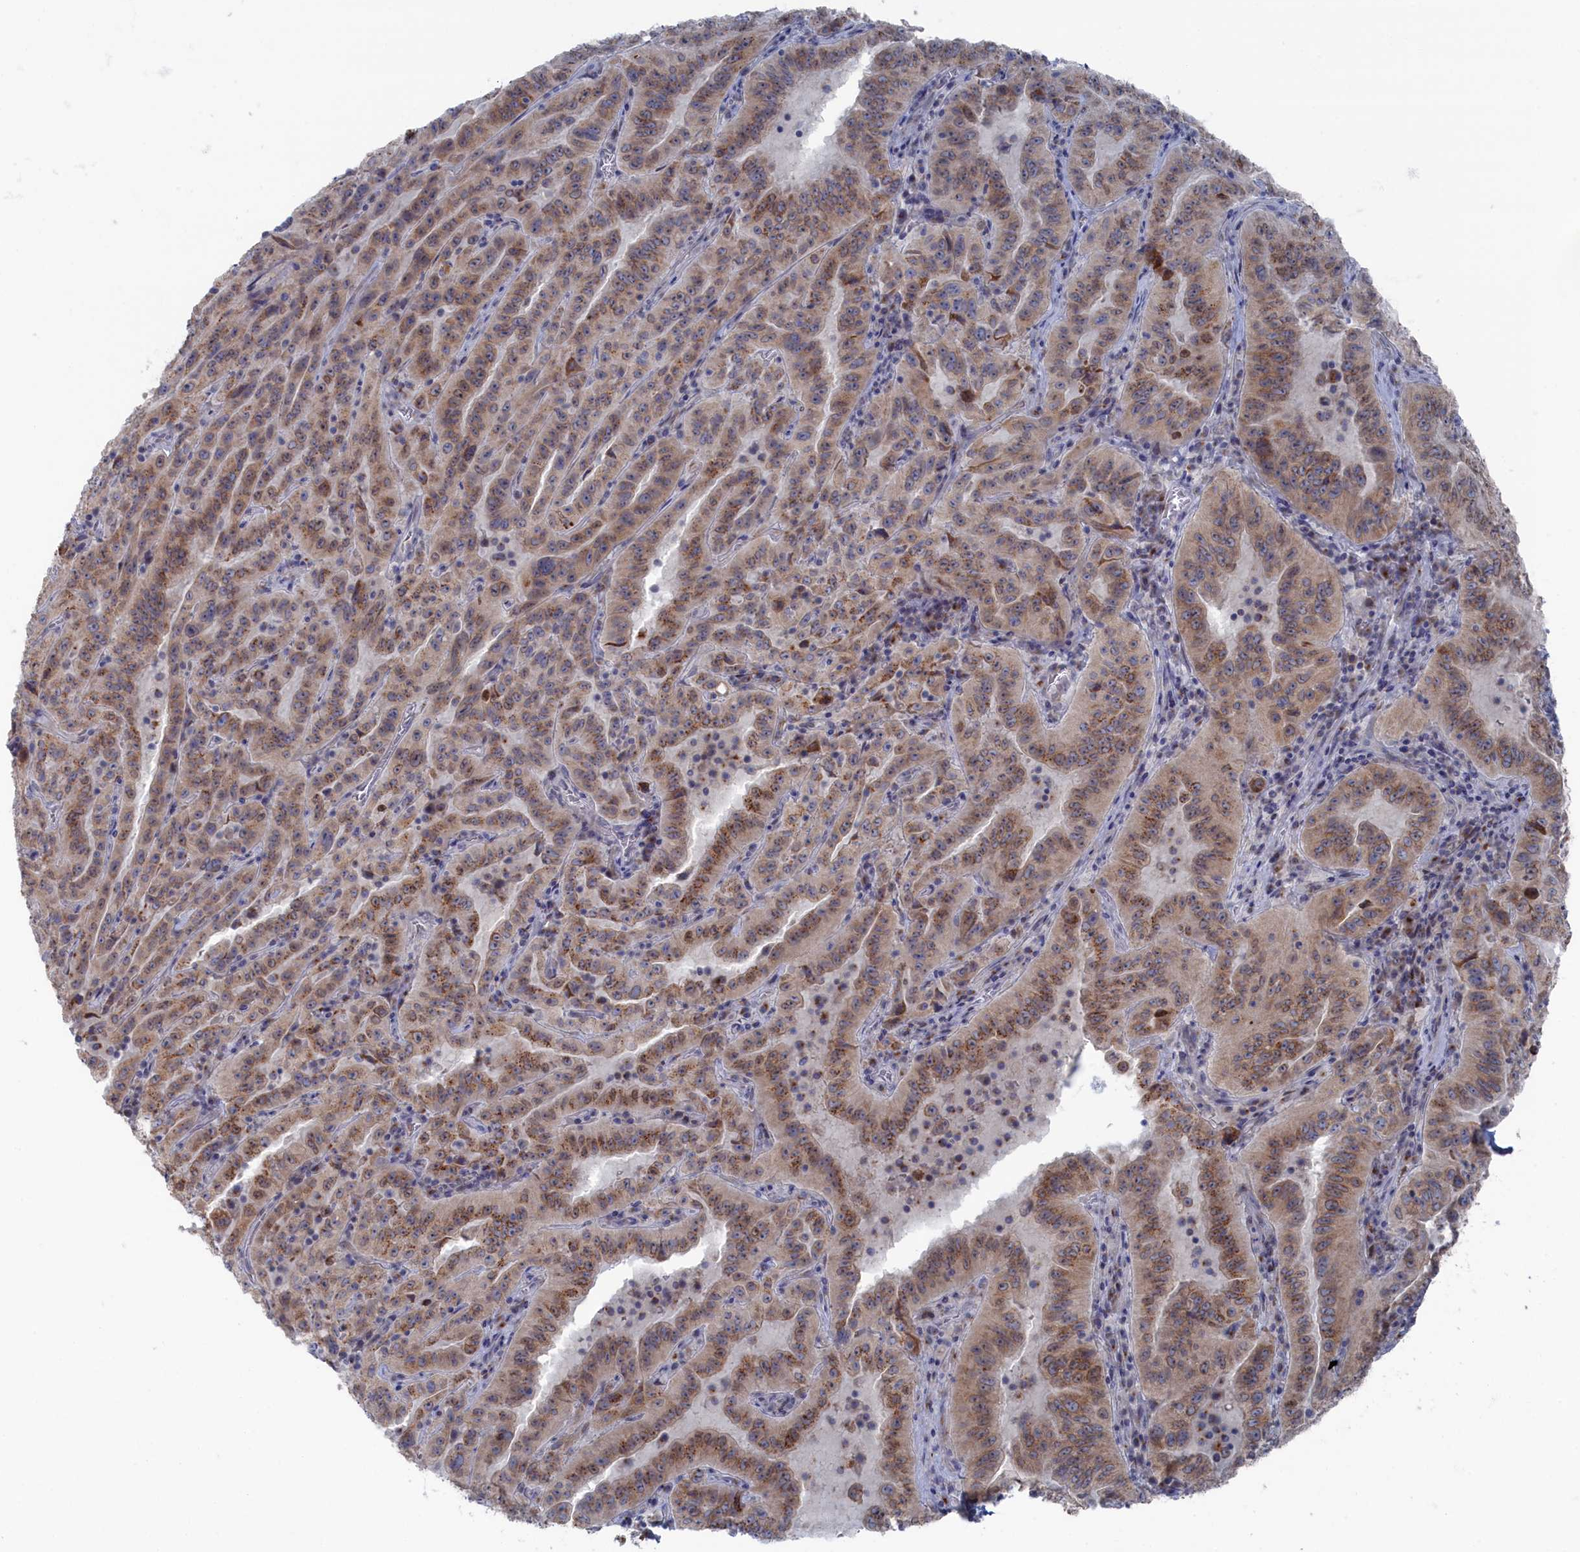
{"staining": {"intensity": "moderate", "quantity": ">75%", "location": "cytoplasmic/membranous"}, "tissue": "pancreatic cancer", "cell_type": "Tumor cells", "image_type": "cancer", "snomed": [{"axis": "morphology", "description": "Adenocarcinoma, NOS"}, {"axis": "topography", "description": "Pancreas"}], "caption": "IHC micrograph of neoplastic tissue: human pancreatic adenocarcinoma stained using immunohistochemistry (IHC) displays medium levels of moderate protein expression localized specifically in the cytoplasmic/membranous of tumor cells, appearing as a cytoplasmic/membranous brown color.", "gene": "IRX1", "patient": {"sex": "male", "age": 63}}